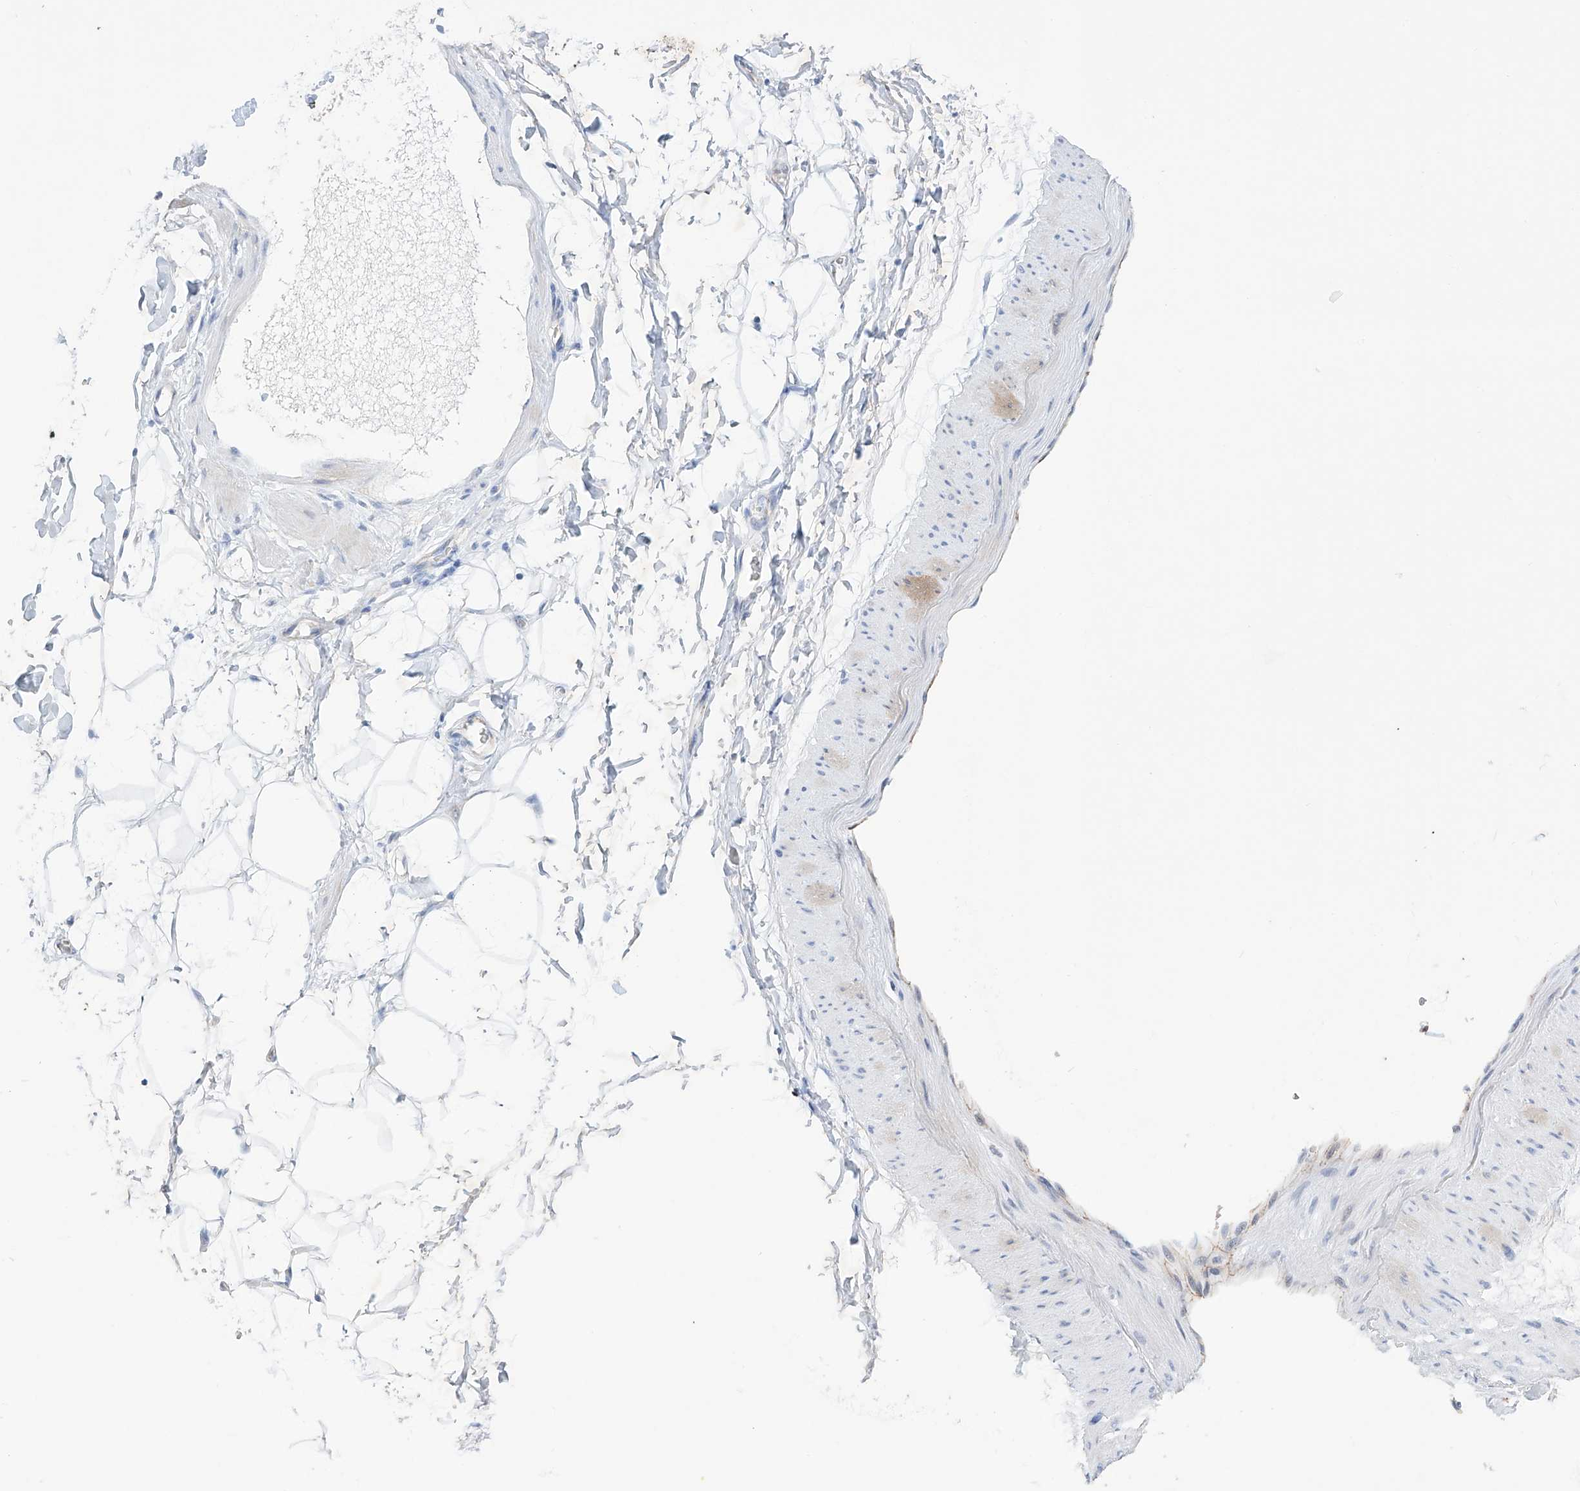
{"staining": {"intensity": "negative", "quantity": "none", "location": "none"}, "tissue": "adipose tissue", "cell_type": "Adipocytes", "image_type": "normal", "snomed": [{"axis": "morphology", "description": "Normal tissue, NOS"}, {"axis": "morphology", "description": "Adenocarcinoma, NOS"}, {"axis": "topography", "description": "Pancreas"}, {"axis": "topography", "description": "Peripheral nerve tissue"}], "caption": "Immunohistochemistry micrograph of normal adipose tissue: human adipose tissue stained with DAB (3,3'-diaminobenzidine) reveals no significant protein expression in adipocytes.", "gene": "ETV7", "patient": {"sex": "male", "age": 59}}